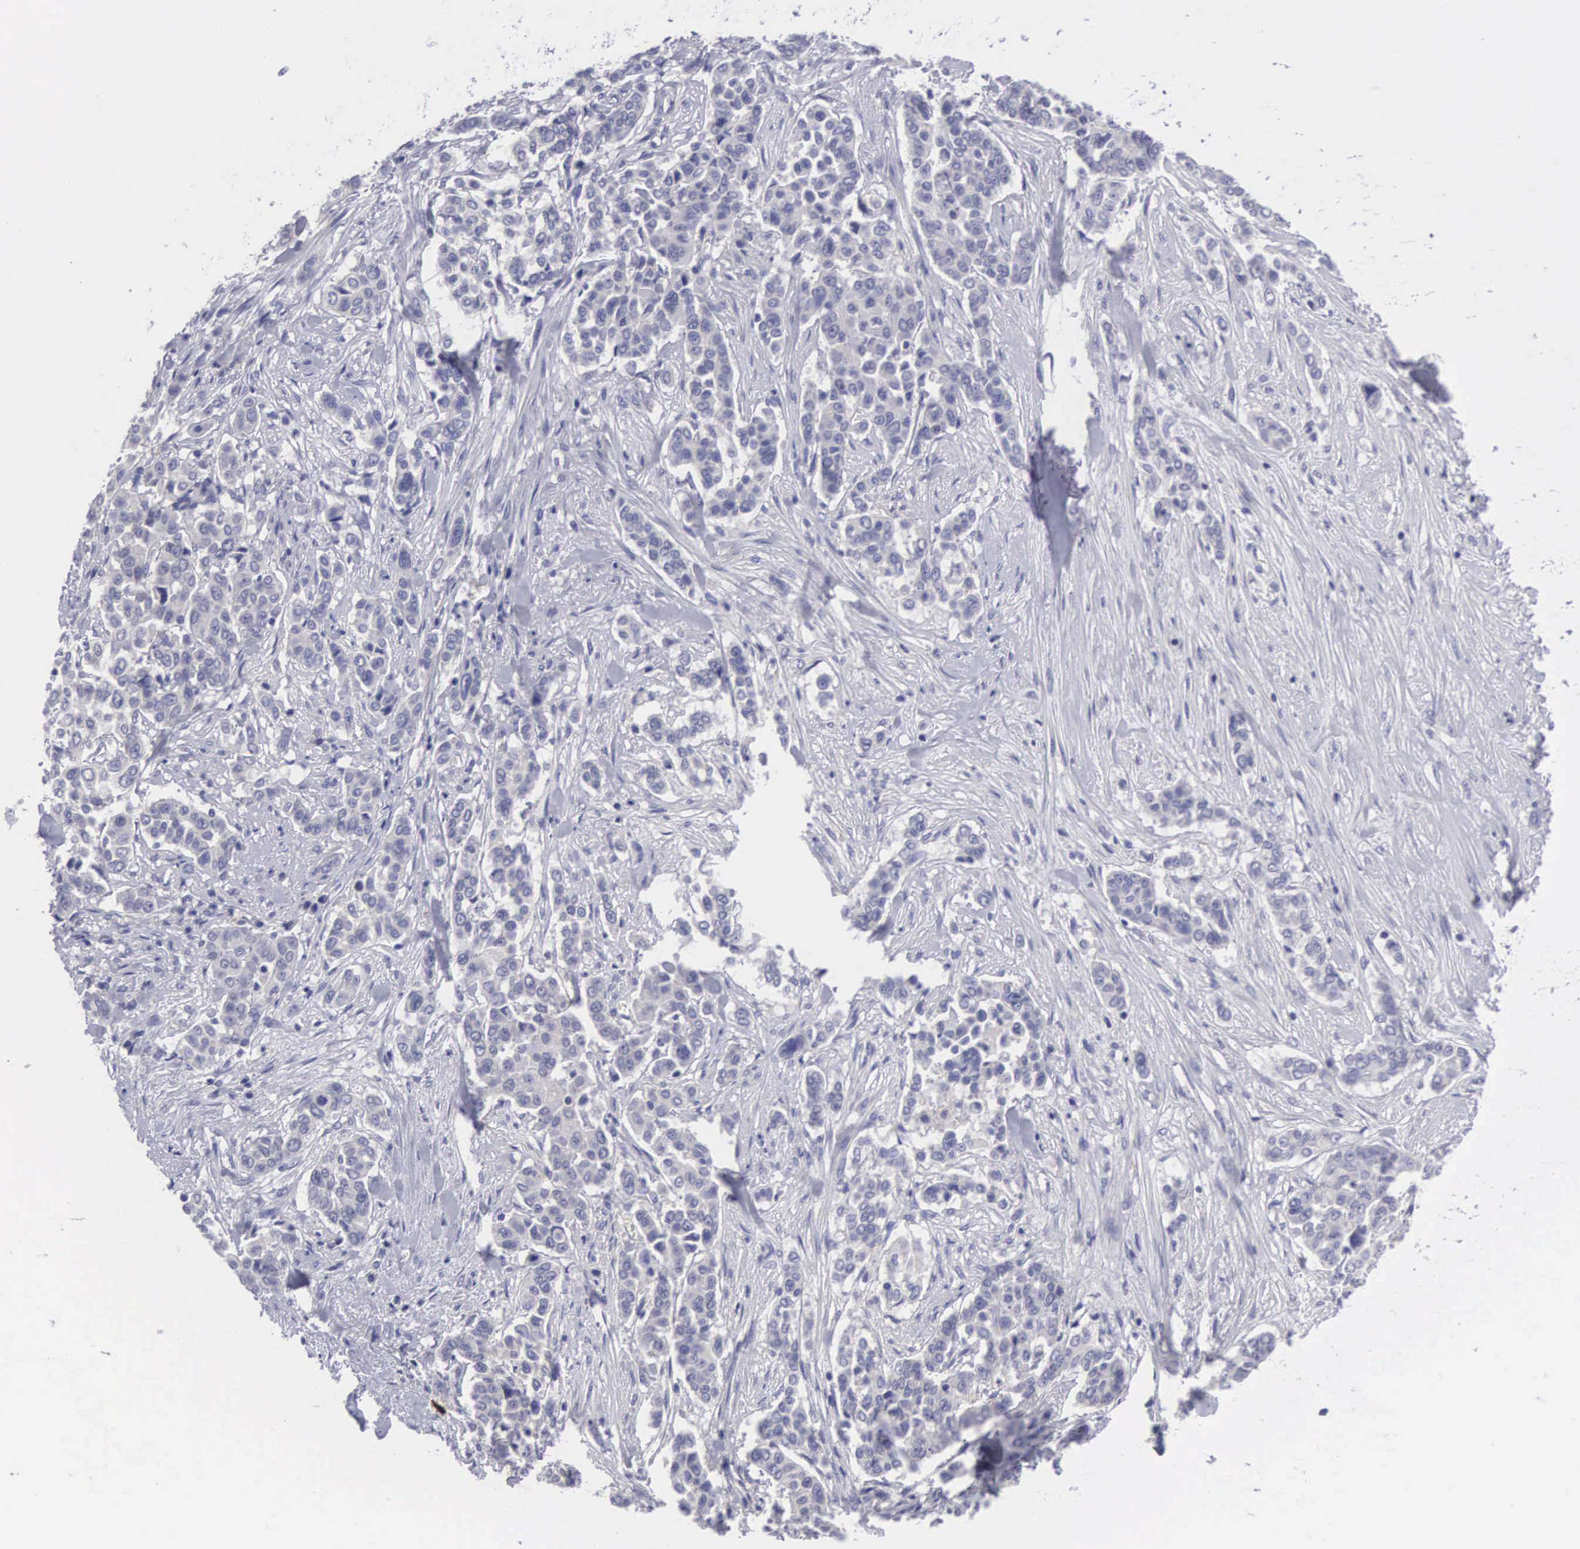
{"staining": {"intensity": "negative", "quantity": "none", "location": "none"}, "tissue": "pancreatic cancer", "cell_type": "Tumor cells", "image_type": "cancer", "snomed": [{"axis": "morphology", "description": "Adenocarcinoma, NOS"}, {"axis": "topography", "description": "Pancreas"}], "caption": "An image of pancreatic adenocarcinoma stained for a protein demonstrates no brown staining in tumor cells.", "gene": "SLITRK4", "patient": {"sex": "female", "age": 52}}